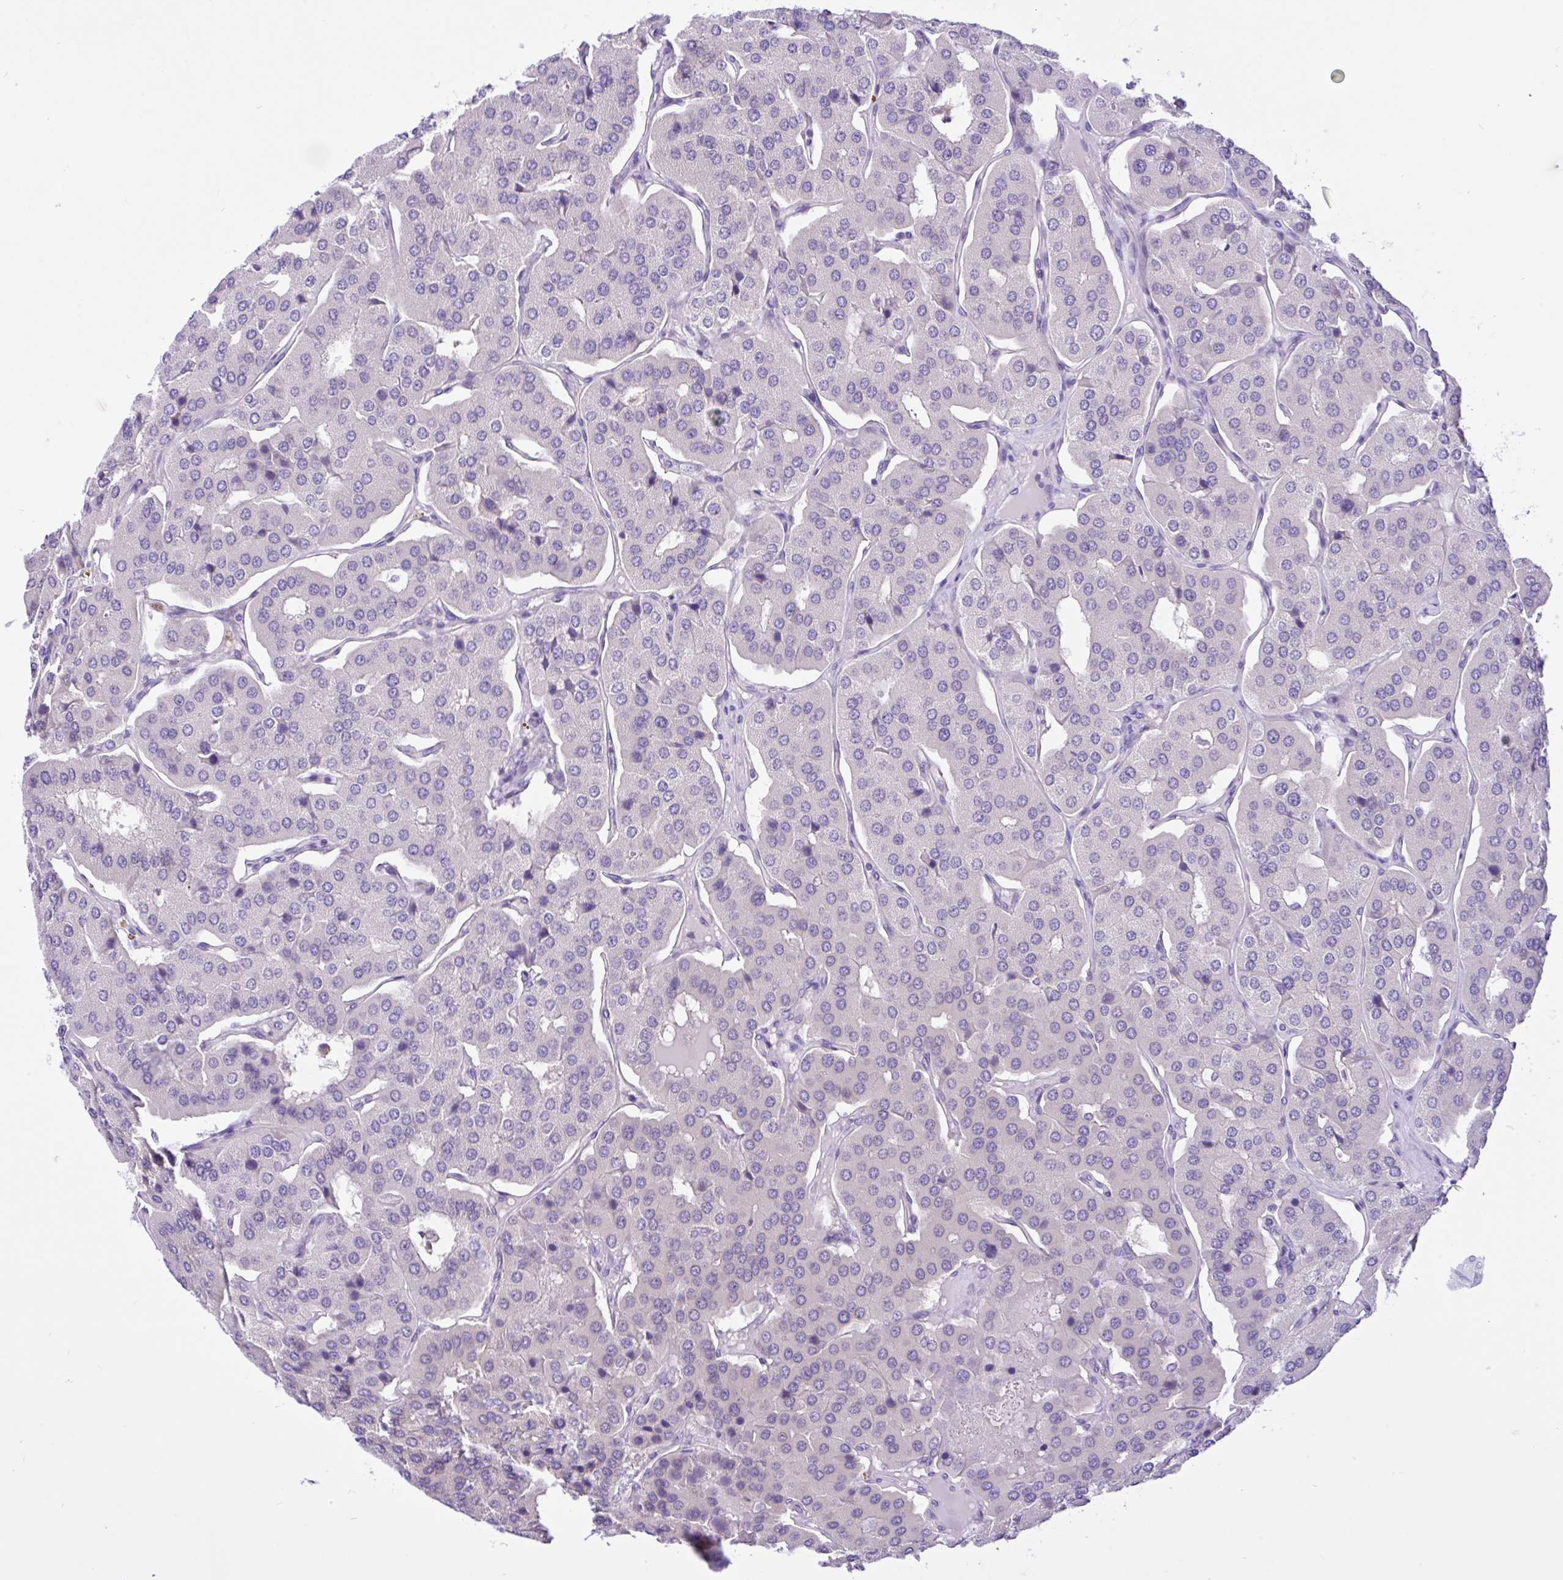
{"staining": {"intensity": "negative", "quantity": "none", "location": "none"}, "tissue": "parathyroid gland", "cell_type": "Glandular cells", "image_type": "normal", "snomed": [{"axis": "morphology", "description": "Normal tissue, NOS"}, {"axis": "morphology", "description": "Adenoma, NOS"}, {"axis": "topography", "description": "Parathyroid gland"}], "caption": "DAB immunohistochemical staining of unremarkable human parathyroid gland displays no significant staining in glandular cells. (DAB (3,3'-diaminobenzidine) immunohistochemistry (IHC), high magnification).", "gene": "ANO4", "patient": {"sex": "female", "age": 86}}